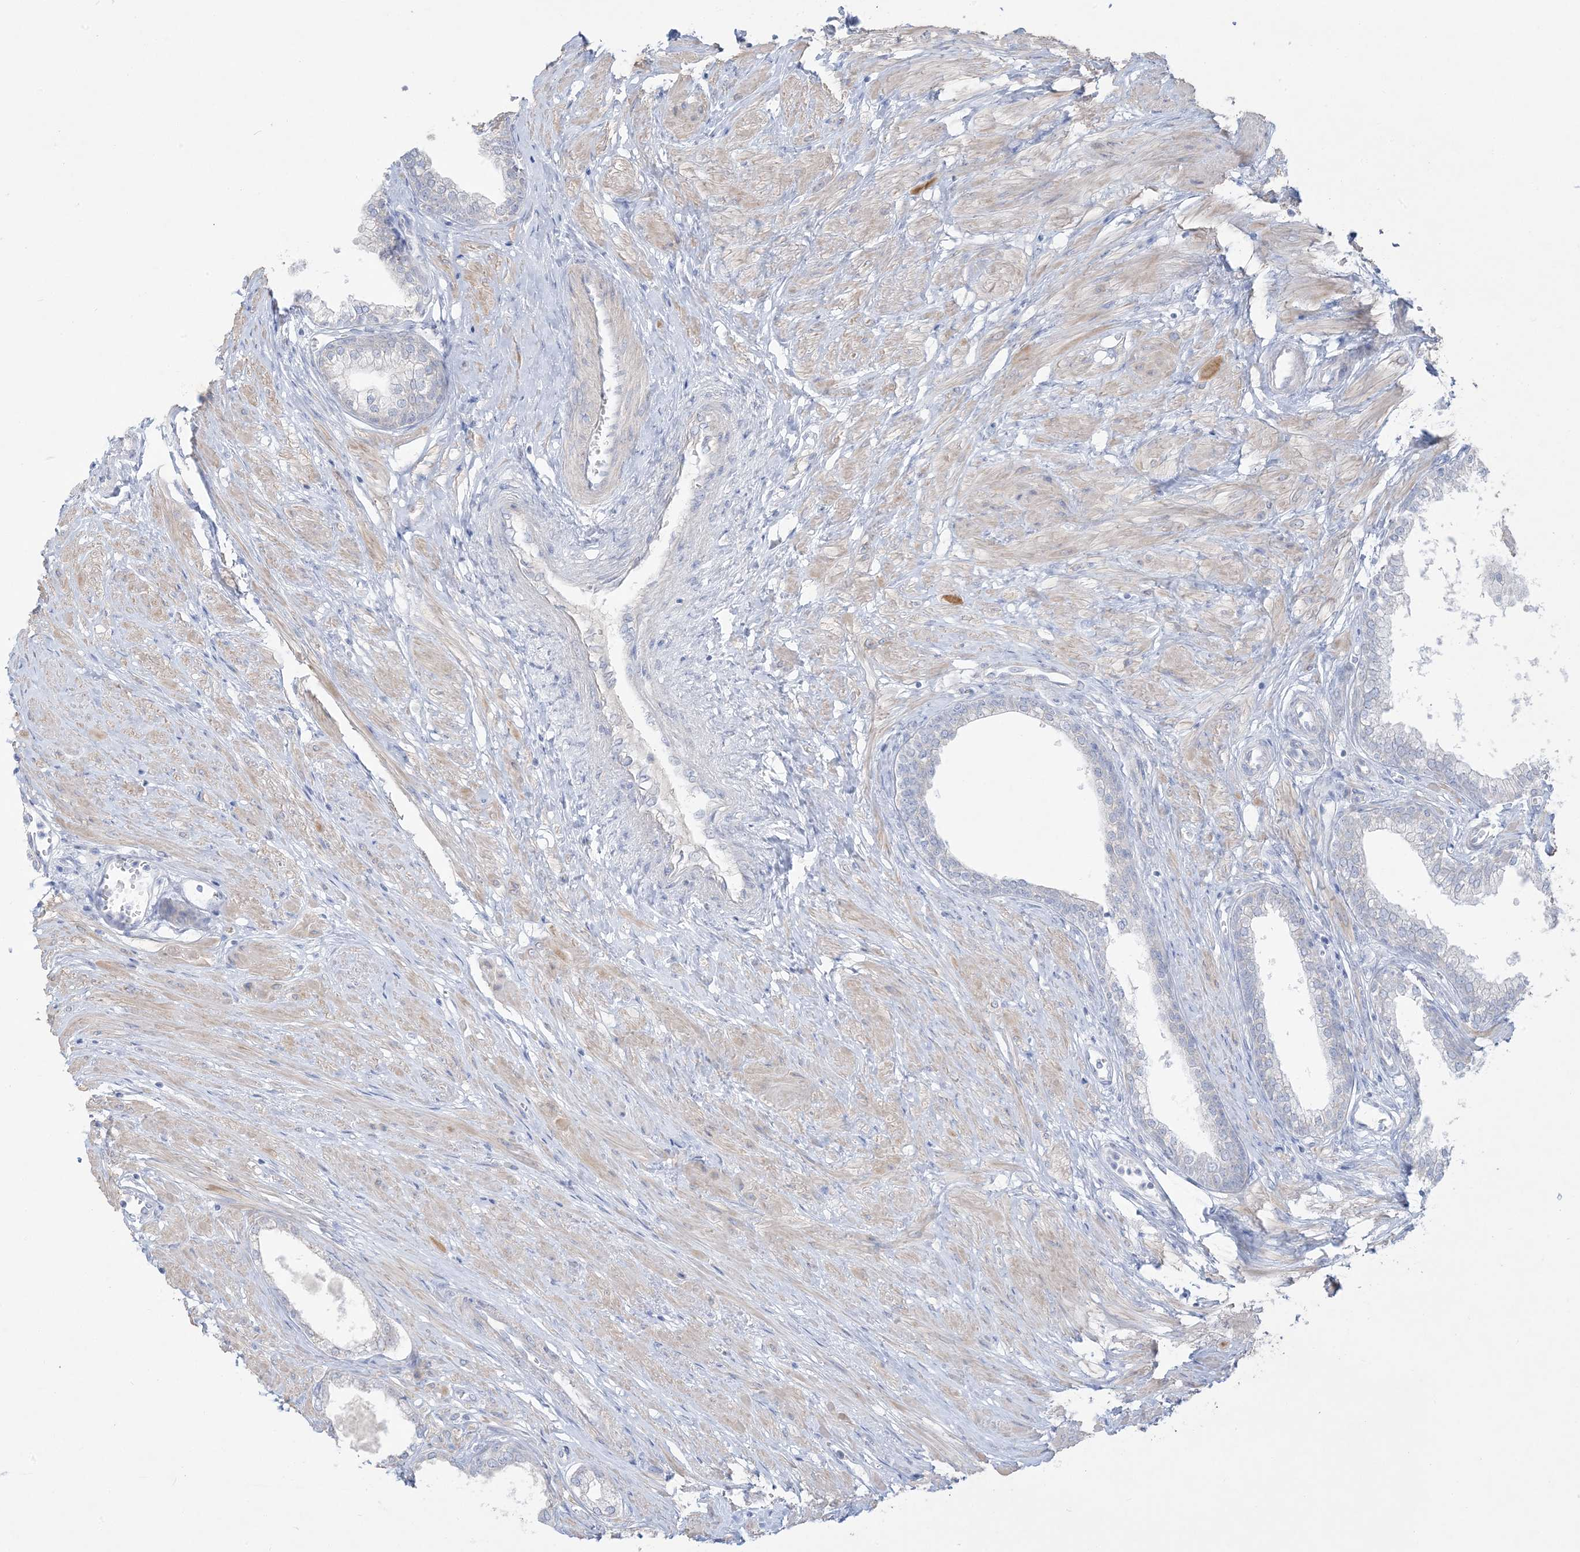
{"staining": {"intensity": "negative", "quantity": "none", "location": "none"}, "tissue": "prostate", "cell_type": "Glandular cells", "image_type": "normal", "snomed": [{"axis": "morphology", "description": "Normal tissue, NOS"}, {"axis": "morphology", "description": "Urothelial carcinoma, Low grade"}, {"axis": "topography", "description": "Urinary bladder"}, {"axis": "topography", "description": "Prostate"}], "caption": "A micrograph of prostate stained for a protein displays no brown staining in glandular cells. (Stains: DAB immunohistochemistry with hematoxylin counter stain, Microscopy: brightfield microscopy at high magnification).", "gene": "FAM184A", "patient": {"sex": "male", "age": 60}}